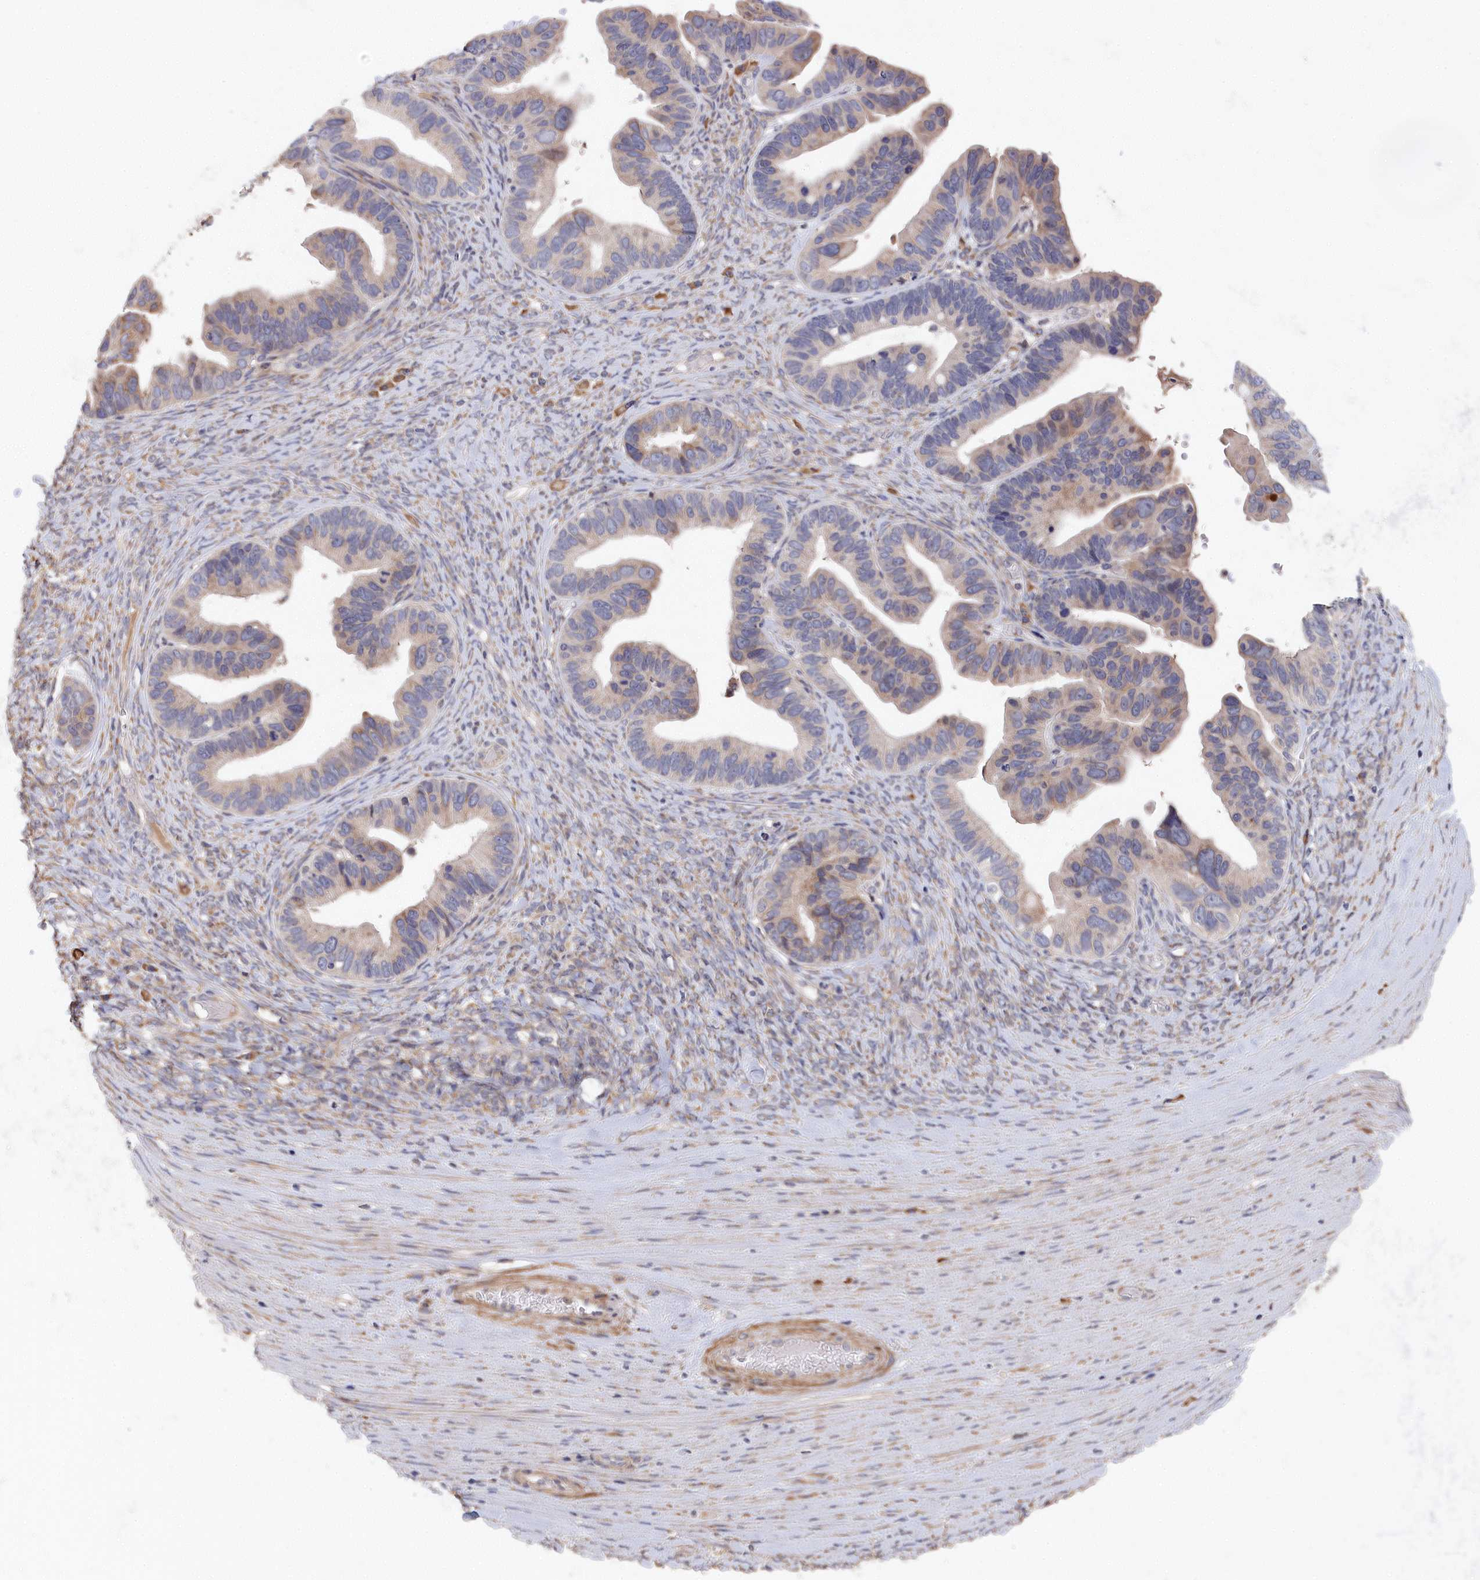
{"staining": {"intensity": "weak", "quantity": "25%-75%", "location": "cytoplasmic/membranous"}, "tissue": "ovarian cancer", "cell_type": "Tumor cells", "image_type": "cancer", "snomed": [{"axis": "morphology", "description": "Cystadenocarcinoma, serous, NOS"}, {"axis": "topography", "description": "Ovary"}], "caption": "Immunohistochemistry (DAB (3,3'-diaminobenzidine)) staining of ovarian cancer shows weak cytoplasmic/membranous protein expression in approximately 25%-75% of tumor cells.", "gene": "CYB5D2", "patient": {"sex": "female", "age": 56}}